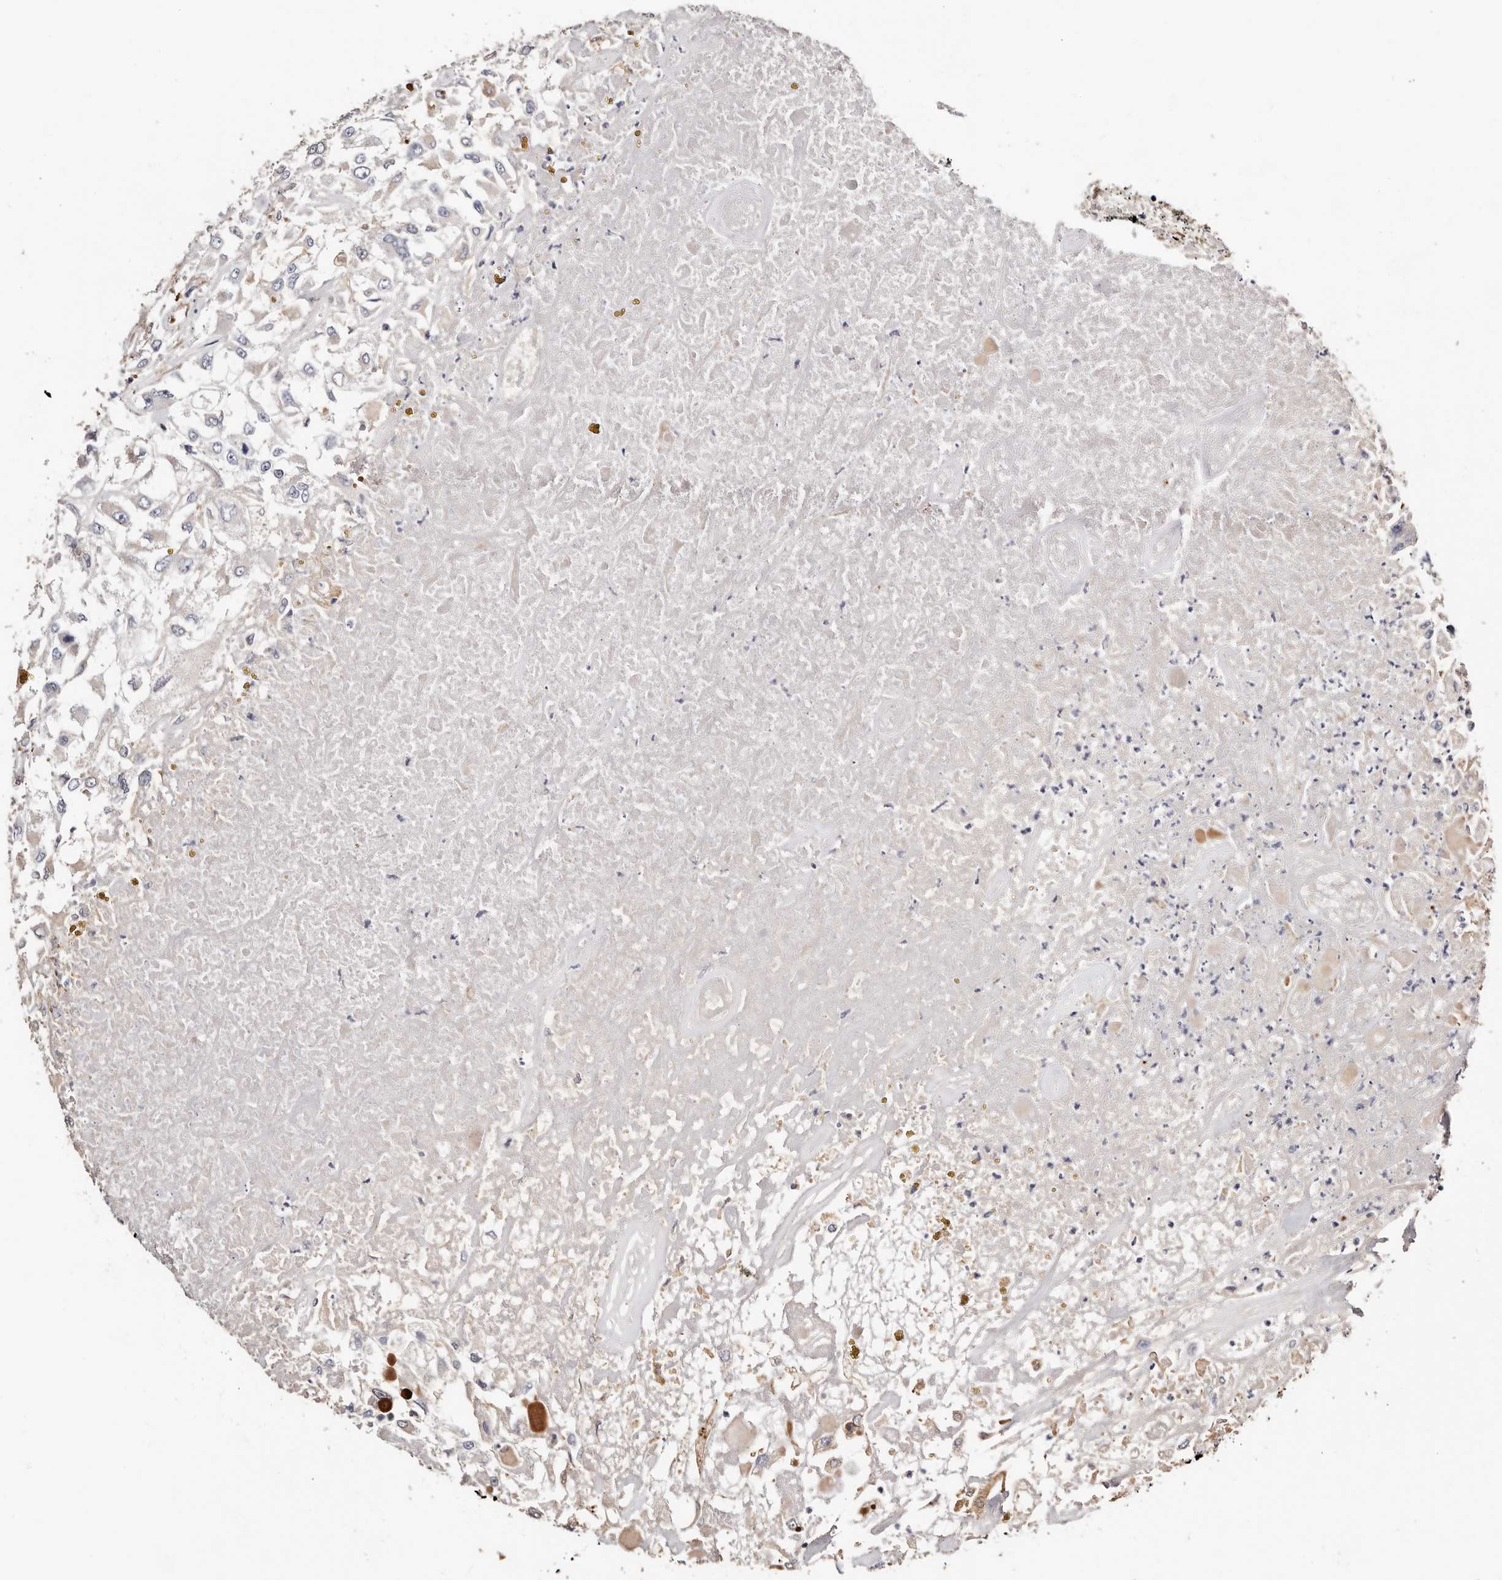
{"staining": {"intensity": "negative", "quantity": "none", "location": "none"}, "tissue": "renal cancer", "cell_type": "Tumor cells", "image_type": "cancer", "snomed": [{"axis": "morphology", "description": "Adenocarcinoma, NOS"}, {"axis": "topography", "description": "Kidney"}], "caption": "Renal cancer (adenocarcinoma) was stained to show a protein in brown. There is no significant expression in tumor cells. (Immunohistochemistry (ihc), brightfield microscopy, high magnification).", "gene": "TGM2", "patient": {"sex": "female", "age": 52}}